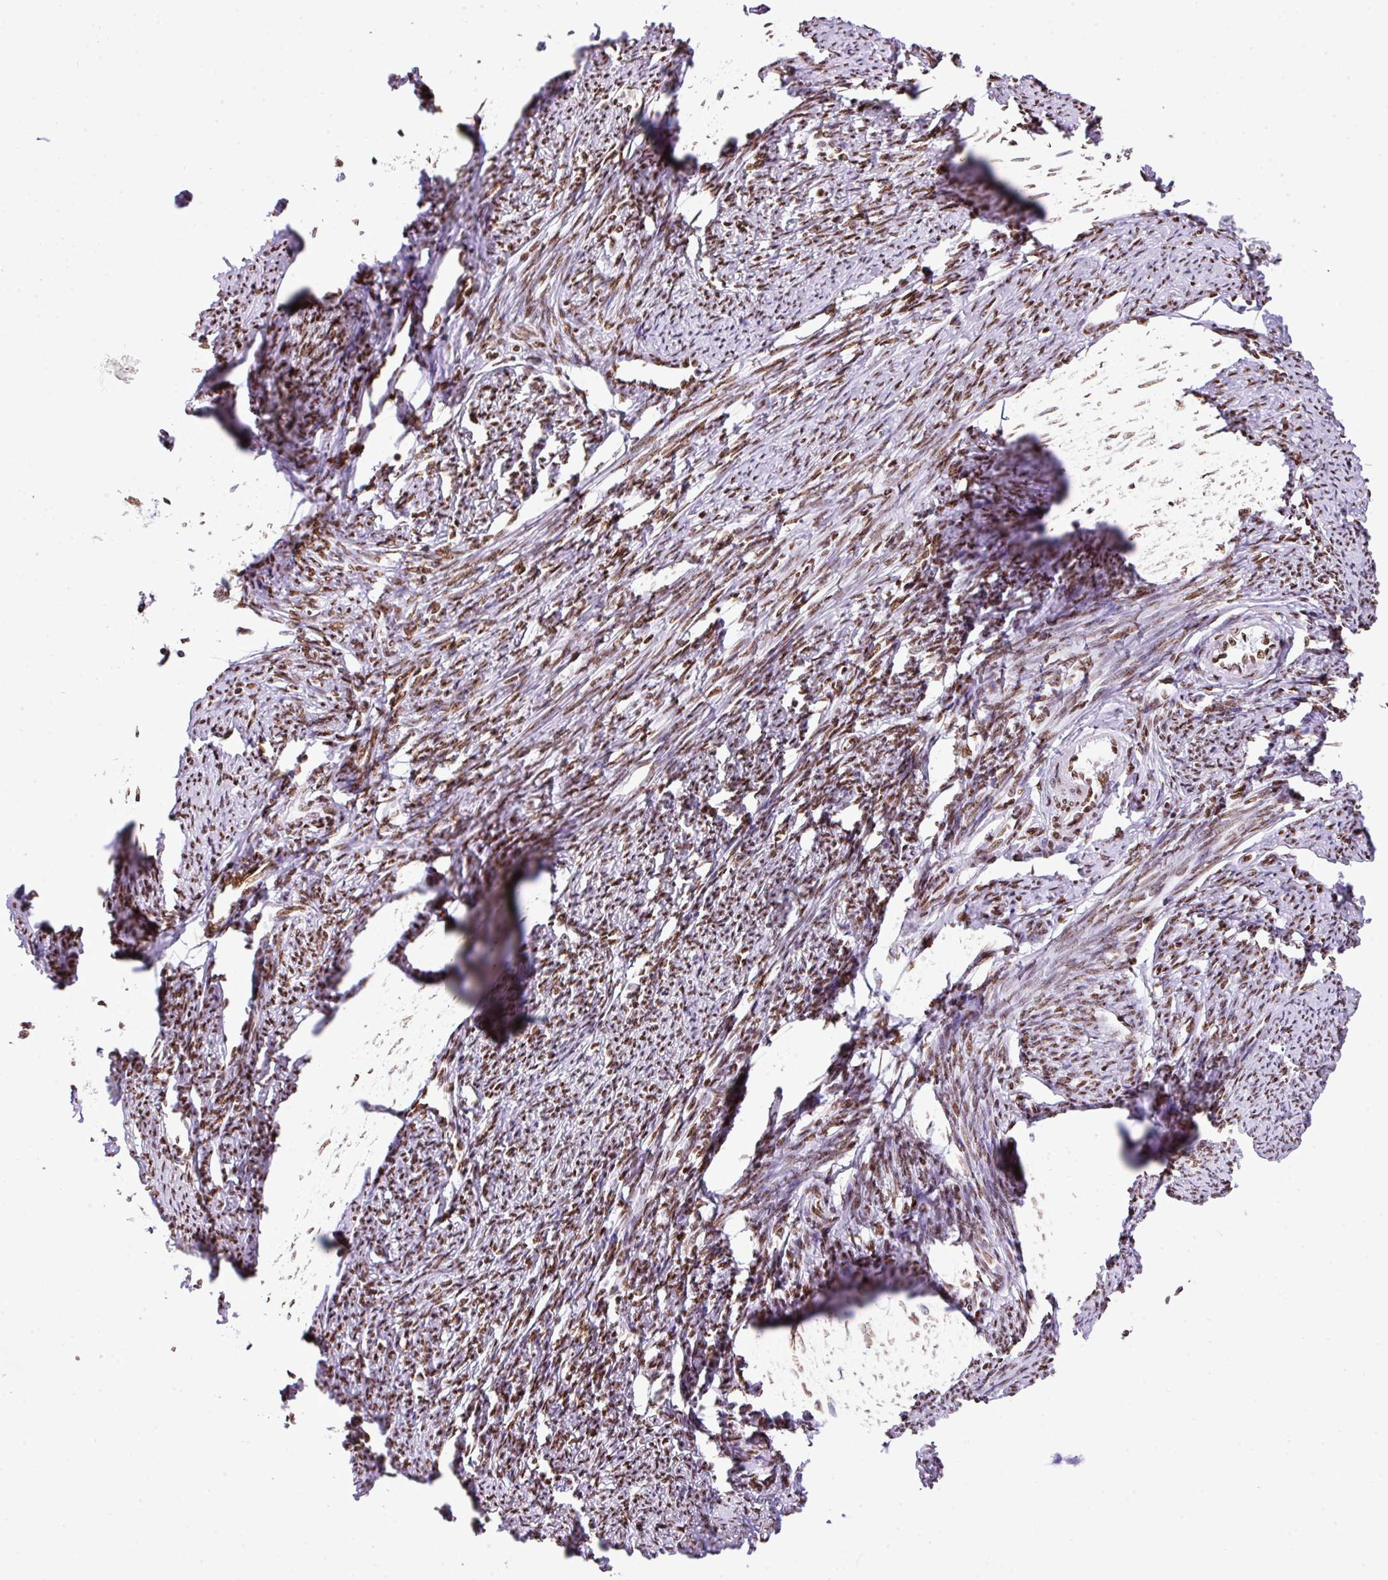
{"staining": {"intensity": "moderate", "quantity": ">75%", "location": "nuclear"}, "tissue": "smooth muscle", "cell_type": "Smooth muscle cells", "image_type": "normal", "snomed": [{"axis": "morphology", "description": "Normal tissue, NOS"}, {"axis": "topography", "description": "Smooth muscle"}, {"axis": "topography", "description": "Uterus"}], "caption": "This is a micrograph of immunohistochemistry staining of unremarkable smooth muscle, which shows moderate expression in the nuclear of smooth muscle cells.", "gene": "RARG", "patient": {"sex": "female", "age": 59}}